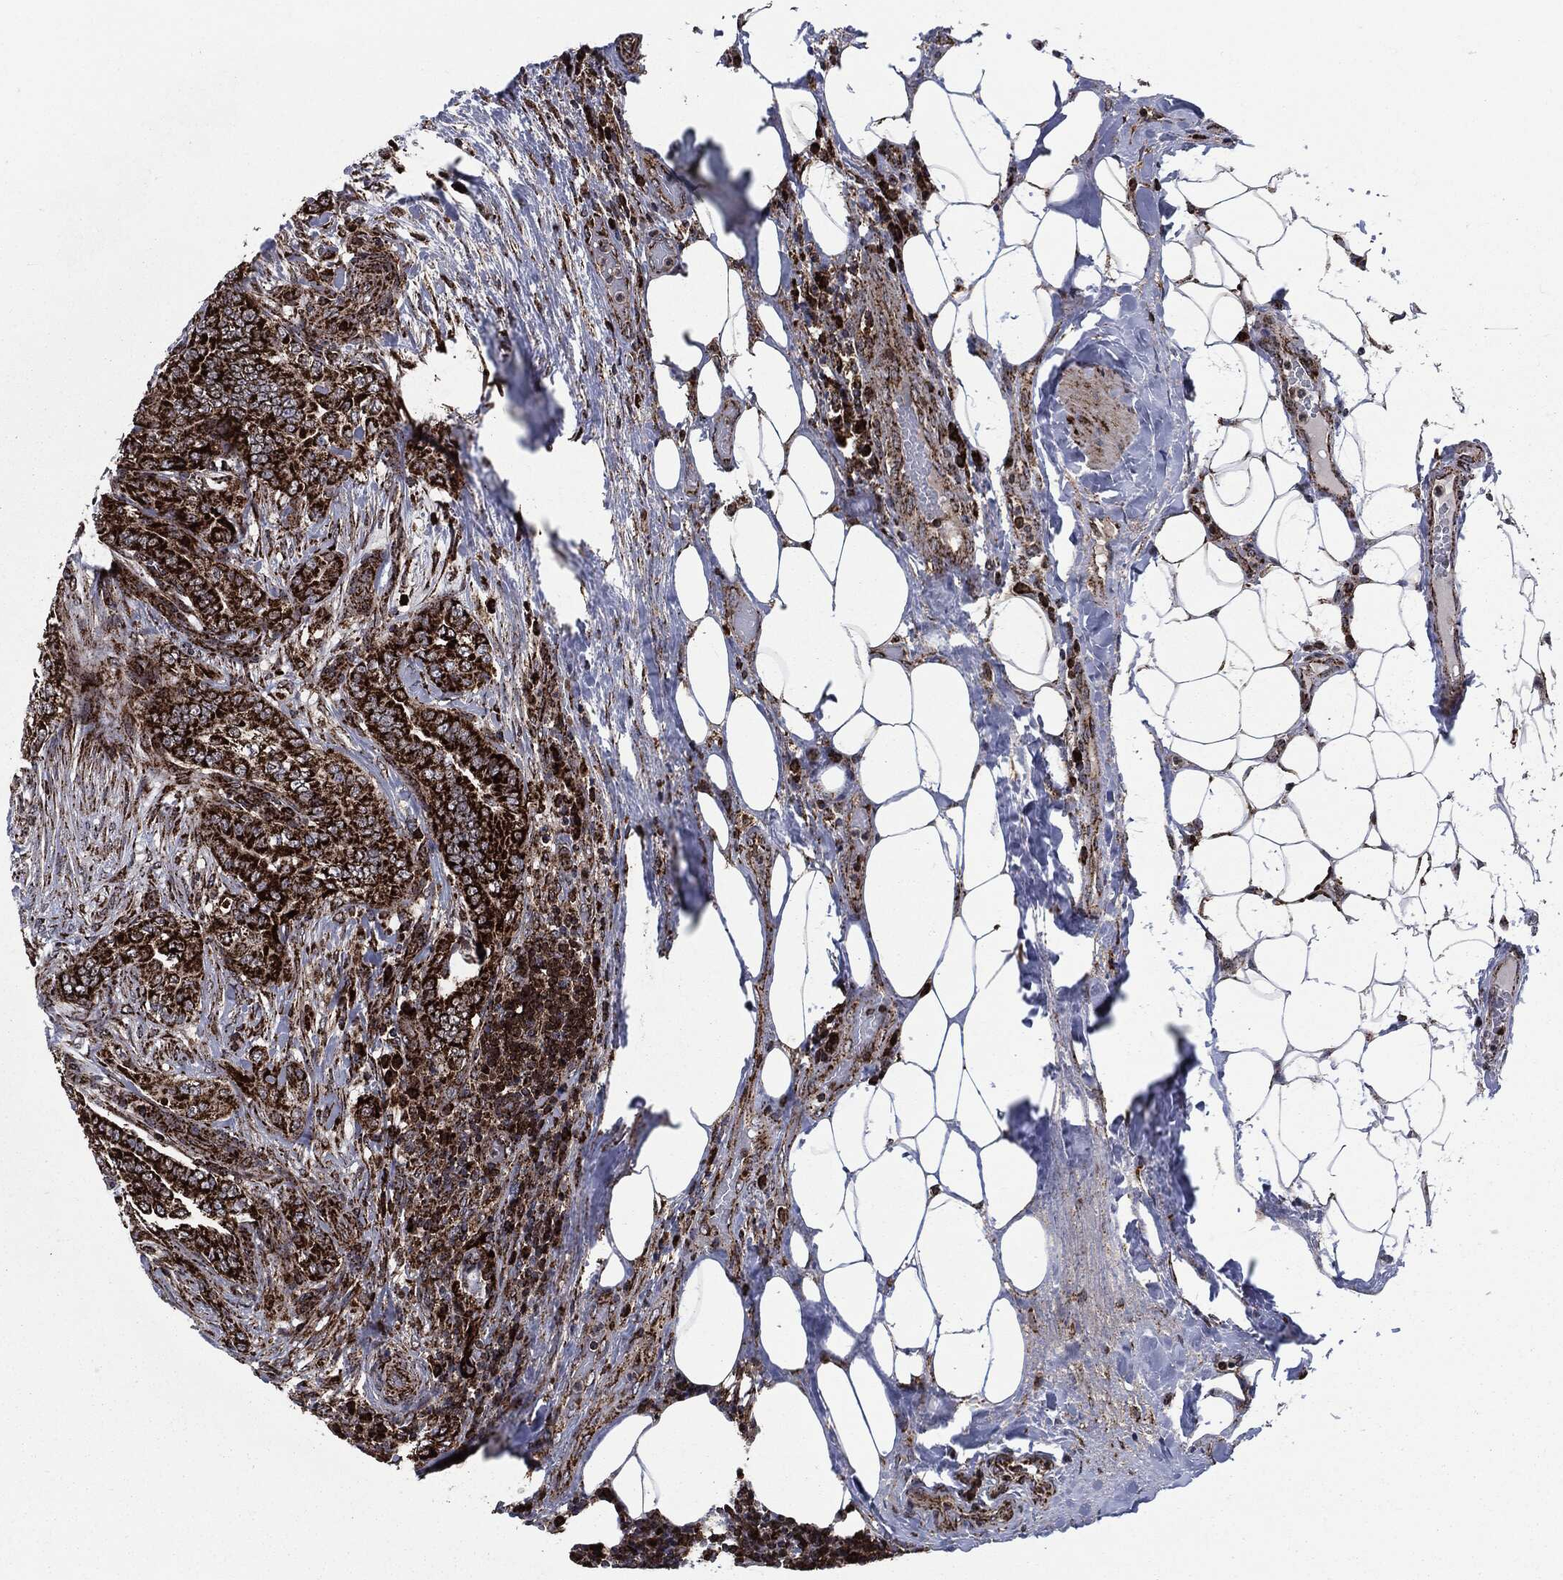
{"staining": {"intensity": "strong", "quantity": ">75%", "location": "cytoplasmic/membranous"}, "tissue": "thyroid cancer", "cell_type": "Tumor cells", "image_type": "cancer", "snomed": [{"axis": "morphology", "description": "Papillary adenocarcinoma, NOS"}, {"axis": "topography", "description": "Thyroid gland"}], "caption": "A histopathology image of human papillary adenocarcinoma (thyroid) stained for a protein exhibits strong cytoplasmic/membranous brown staining in tumor cells.", "gene": "FH", "patient": {"sex": "male", "age": 61}}